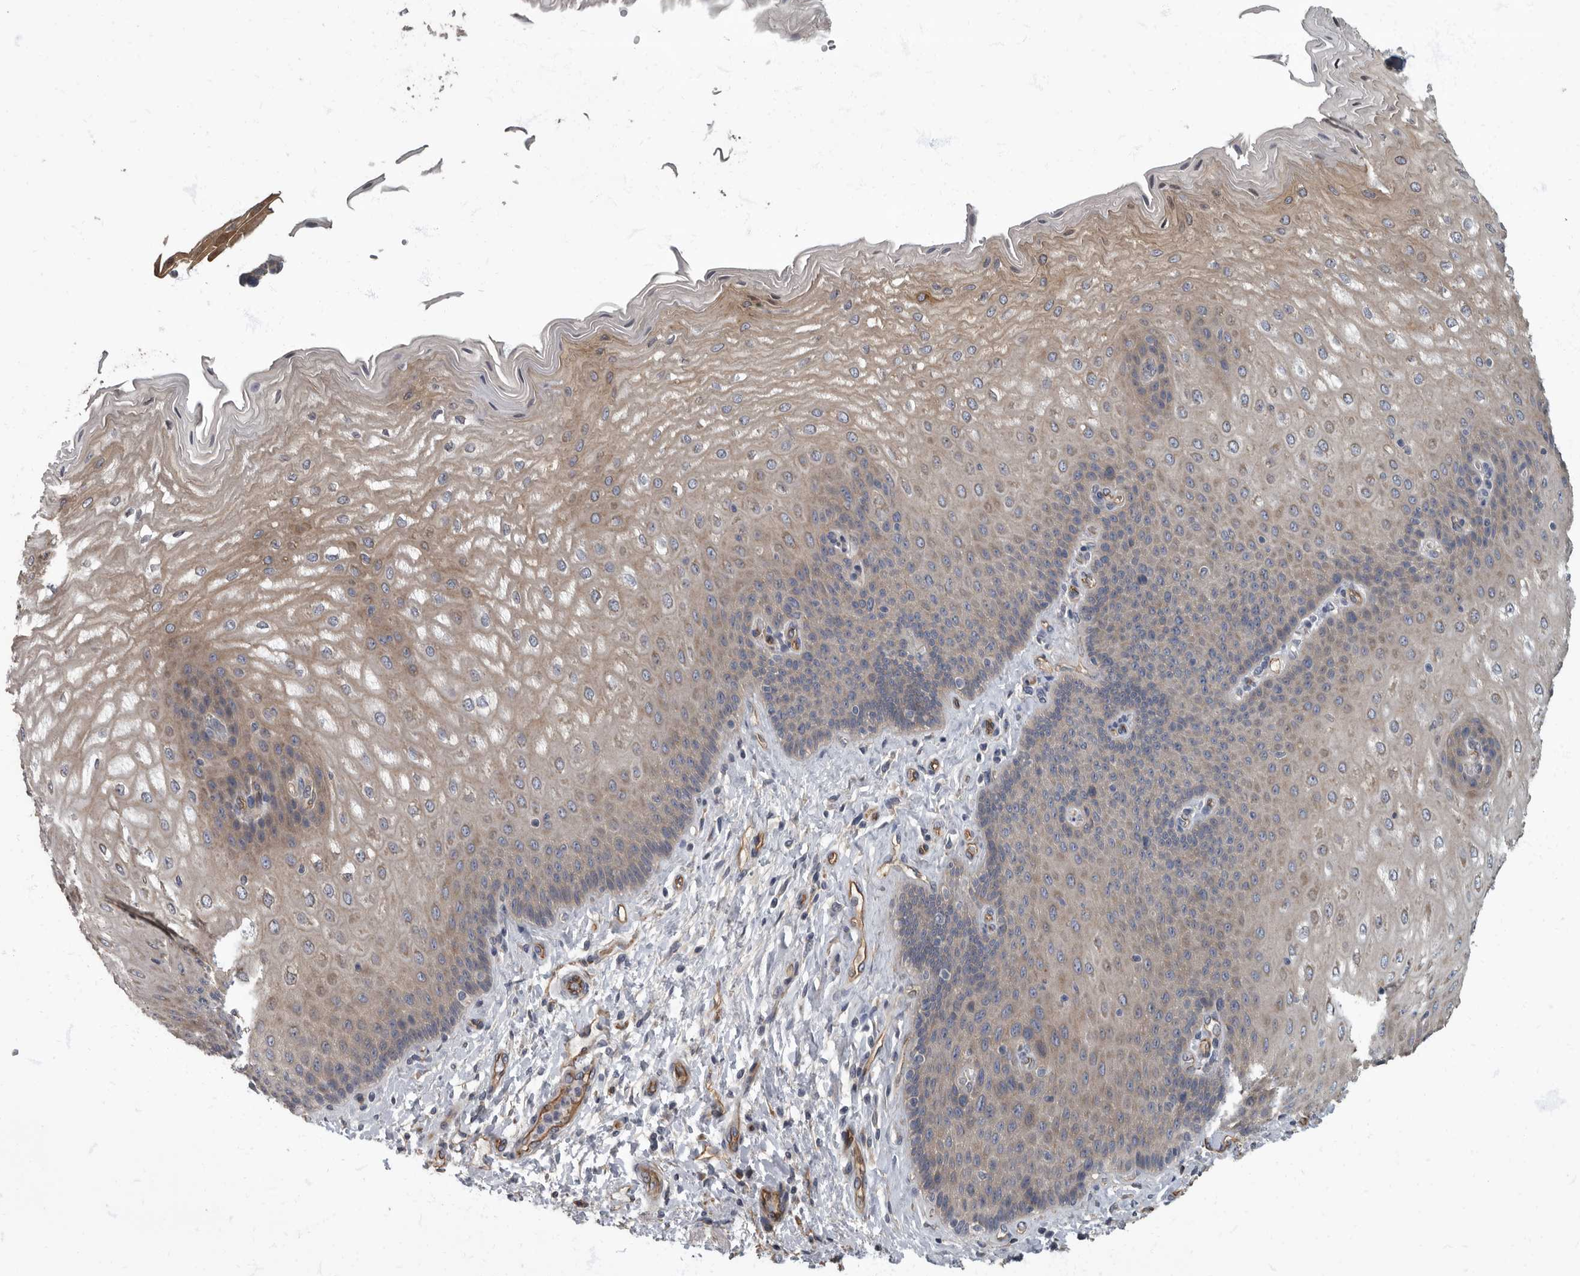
{"staining": {"intensity": "moderate", "quantity": "25%-75%", "location": "cytoplasmic/membranous"}, "tissue": "esophagus", "cell_type": "Squamous epithelial cells", "image_type": "normal", "snomed": [{"axis": "morphology", "description": "Normal tissue, NOS"}, {"axis": "topography", "description": "Esophagus"}], "caption": "About 25%-75% of squamous epithelial cells in benign human esophagus display moderate cytoplasmic/membranous protein positivity as visualized by brown immunohistochemical staining.", "gene": "PDK1", "patient": {"sex": "male", "age": 54}}